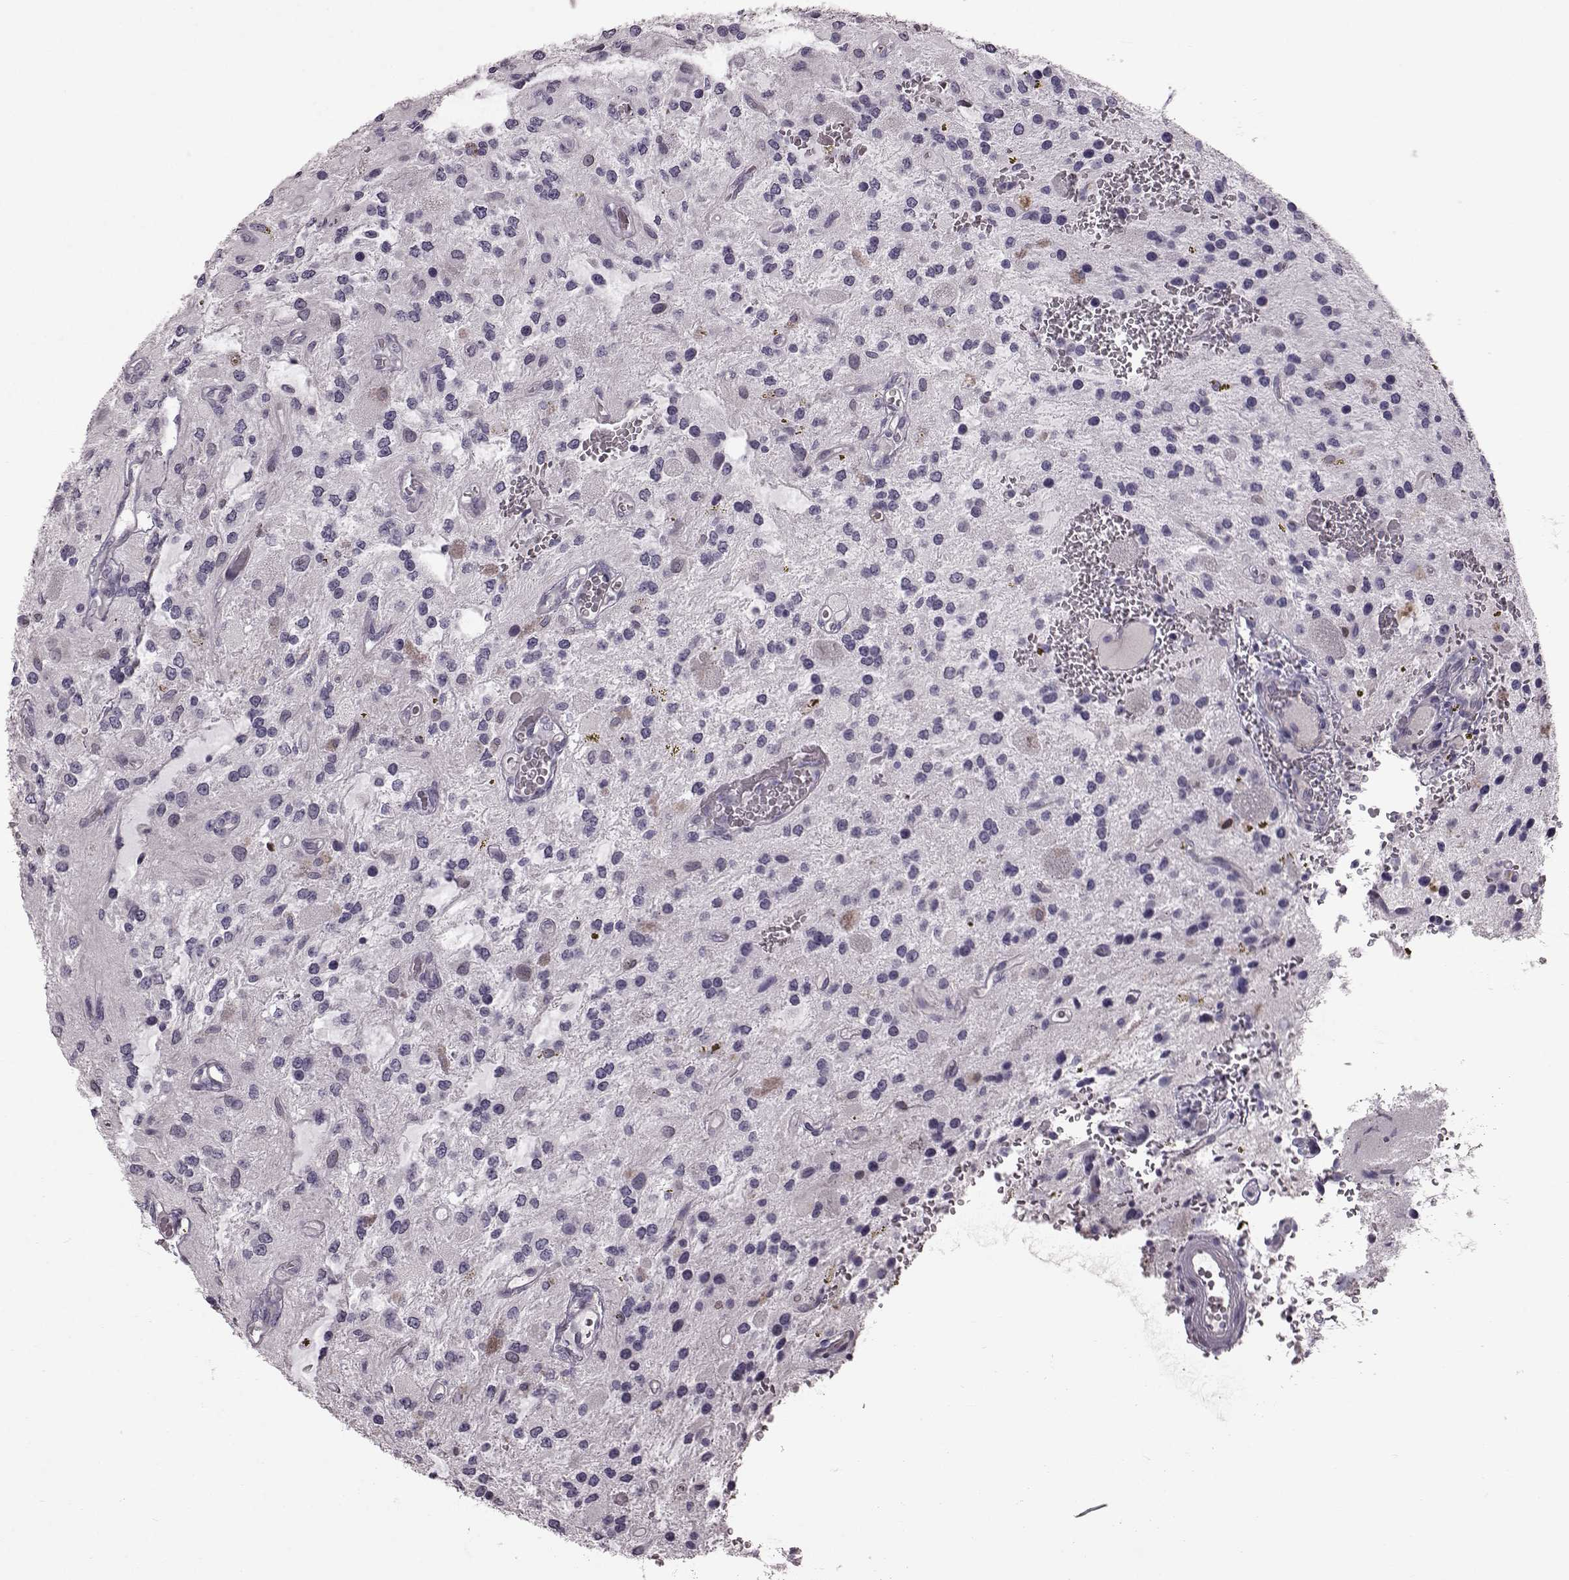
{"staining": {"intensity": "negative", "quantity": "none", "location": "none"}, "tissue": "glioma", "cell_type": "Tumor cells", "image_type": "cancer", "snomed": [{"axis": "morphology", "description": "Glioma, malignant, Low grade"}, {"axis": "topography", "description": "Cerebellum"}], "caption": "Immunohistochemistry micrograph of neoplastic tissue: human malignant glioma (low-grade) stained with DAB (3,3'-diaminobenzidine) exhibits no significant protein positivity in tumor cells. (DAB (3,3'-diaminobenzidine) immunohistochemistry with hematoxylin counter stain).", "gene": "TCHHL1", "patient": {"sex": "female", "age": 14}}